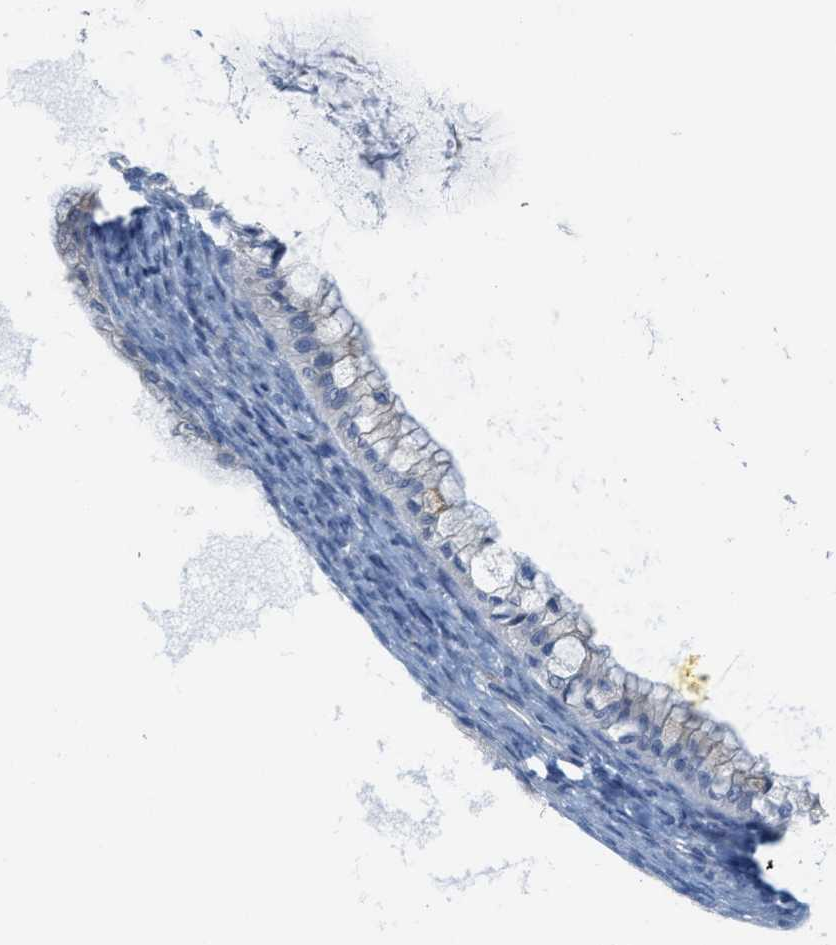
{"staining": {"intensity": "weak", "quantity": "<25%", "location": "cytoplasmic/membranous"}, "tissue": "ovarian cancer", "cell_type": "Tumor cells", "image_type": "cancer", "snomed": [{"axis": "morphology", "description": "Cystadenocarcinoma, mucinous, NOS"}, {"axis": "topography", "description": "Ovary"}], "caption": "Immunohistochemical staining of mucinous cystadenocarcinoma (ovarian) displays no significant expression in tumor cells.", "gene": "KIFC3", "patient": {"sex": "female", "age": 57}}